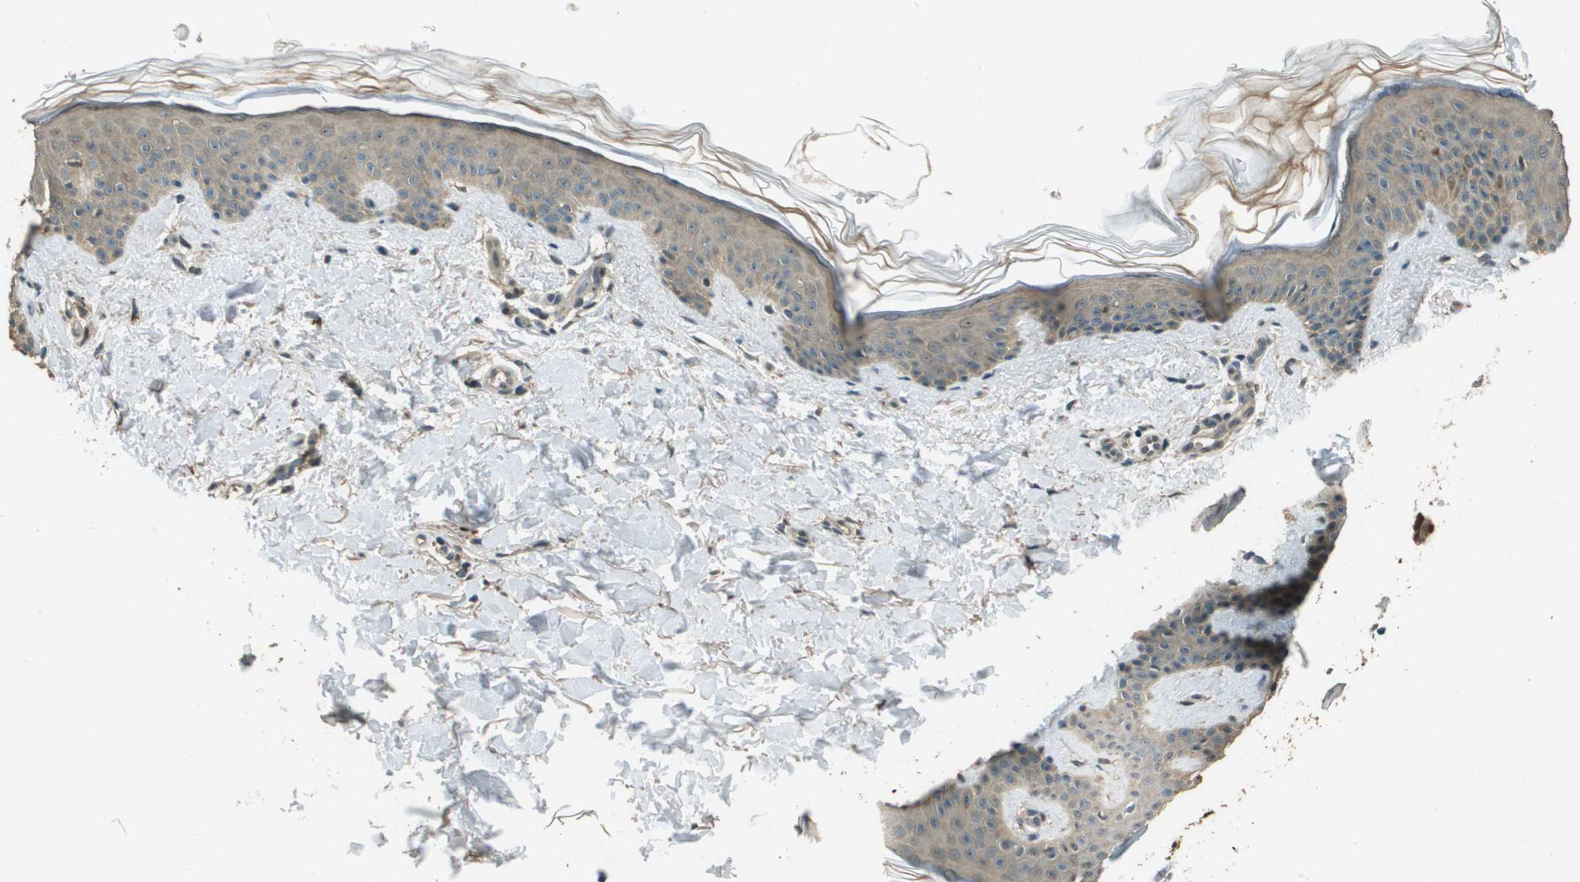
{"staining": {"intensity": "weak", "quantity": ">75%", "location": "cytoplasmic/membranous"}, "tissue": "skin", "cell_type": "Fibroblasts", "image_type": "normal", "snomed": [{"axis": "morphology", "description": "Normal tissue, NOS"}, {"axis": "topography", "description": "Skin"}], "caption": "Immunohistochemical staining of benign human skin exhibits >75% levels of weak cytoplasmic/membranous protein positivity in approximately >75% of fibroblasts.", "gene": "SDC3", "patient": {"sex": "male", "age": 40}}